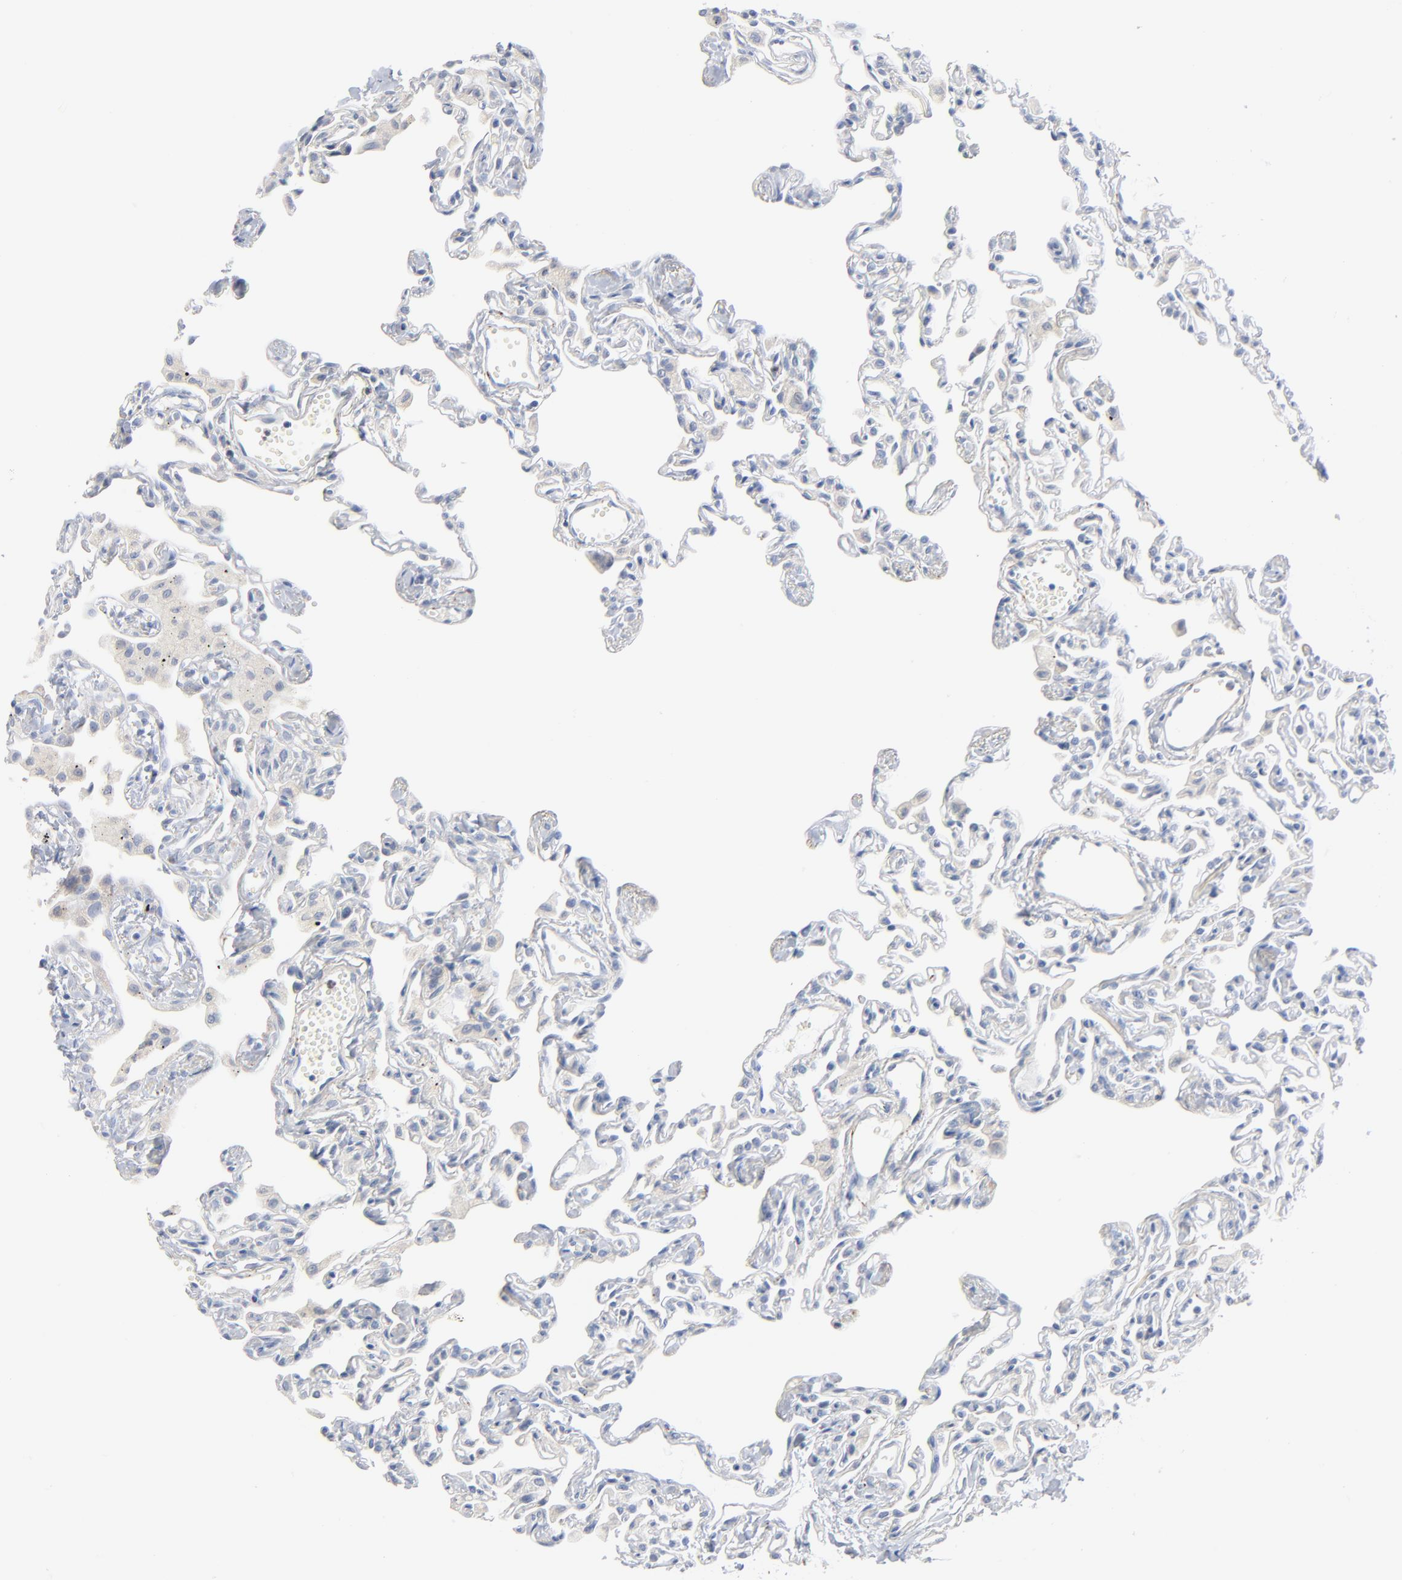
{"staining": {"intensity": "negative", "quantity": "none", "location": "none"}, "tissue": "lung", "cell_type": "Alveolar cells", "image_type": "normal", "snomed": [{"axis": "morphology", "description": "Normal tissue, NOS"}, {"axis": "topography", "description": "Lung"}], "caption": "The histopathology image demonstrates no significant expression in alveolar cells of lung.", "gene": "IFT43", "patient": {"sex": "female", "age": 49}}